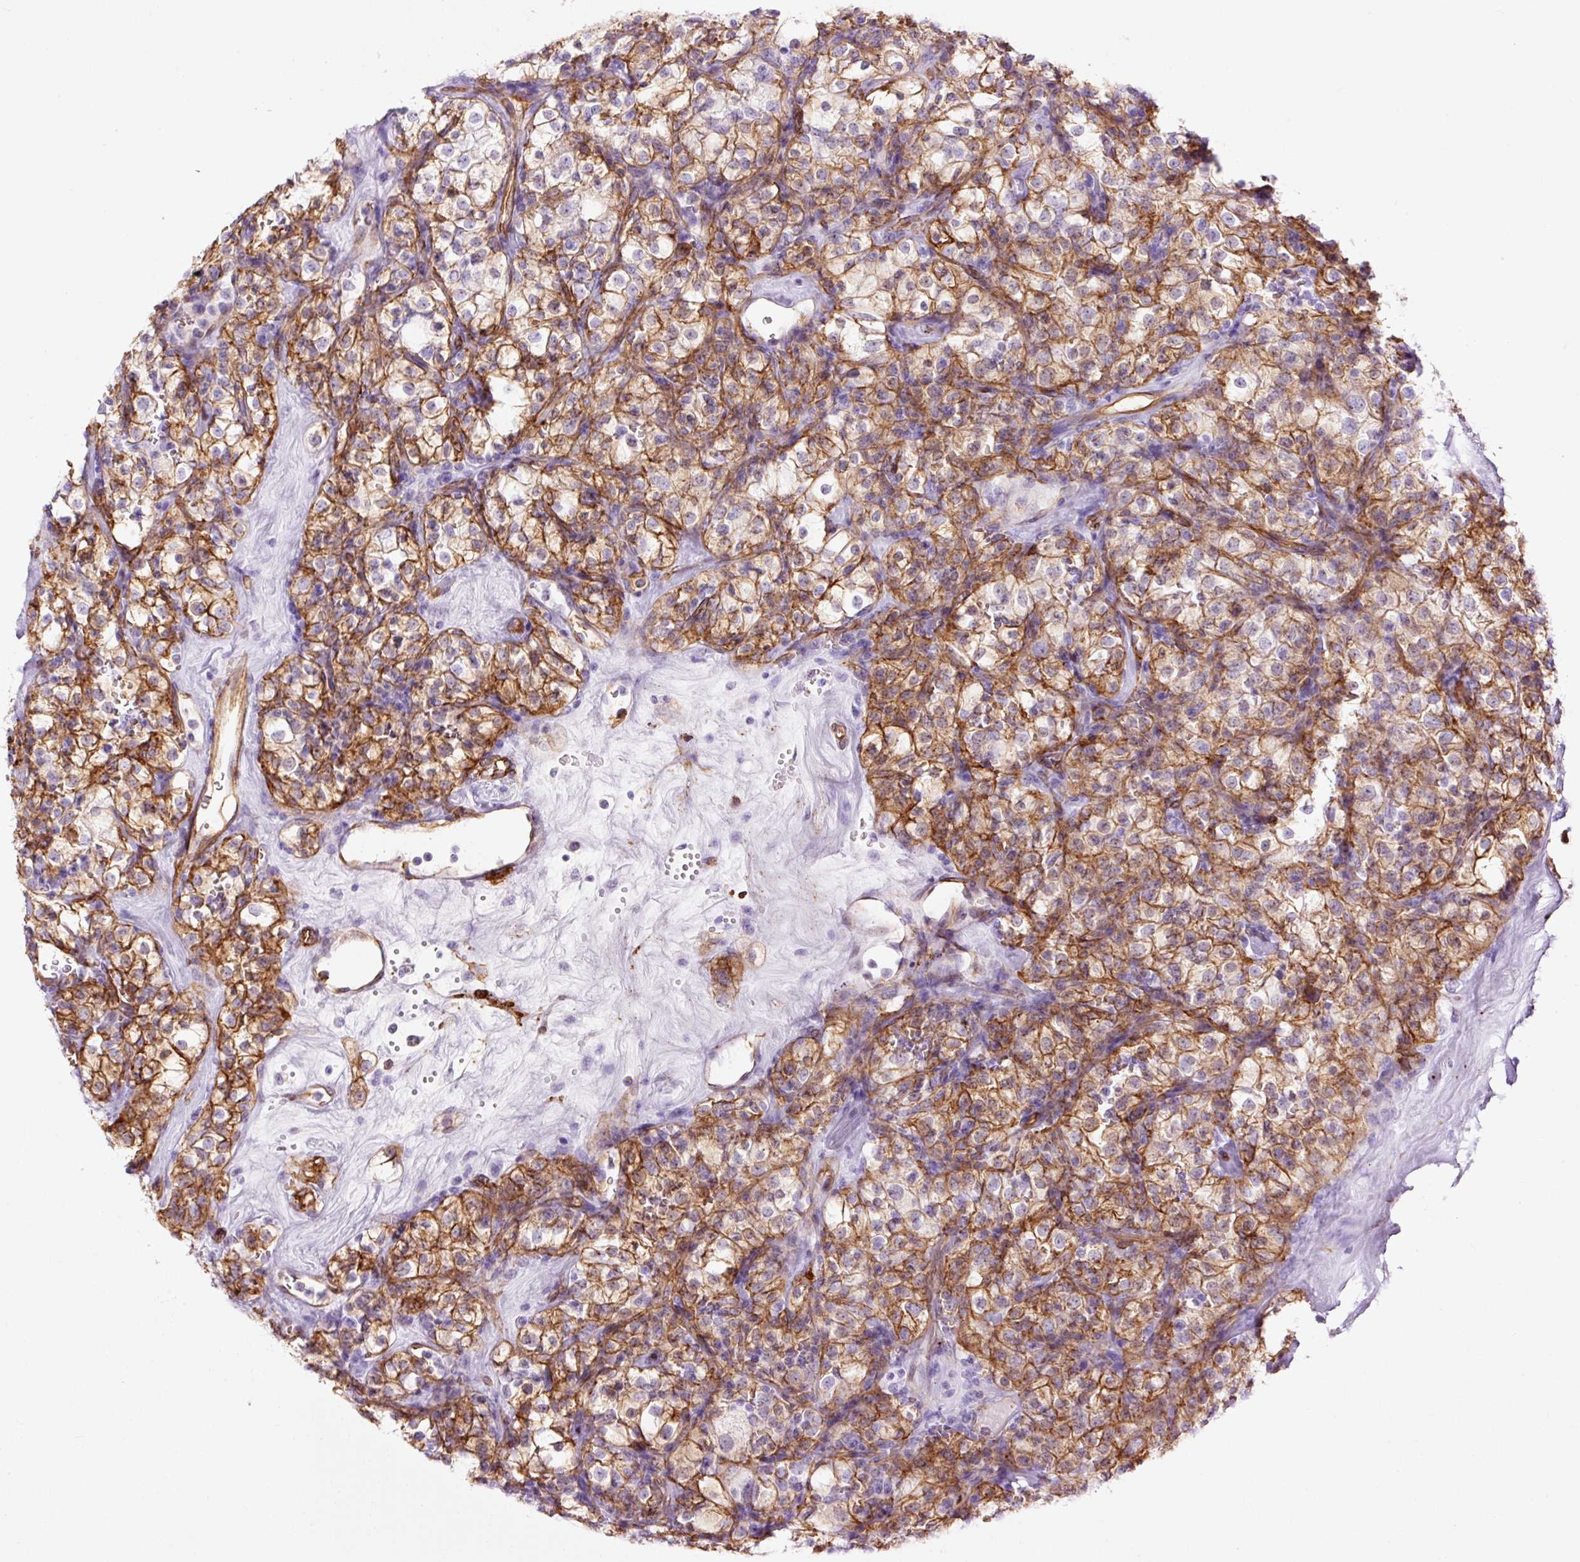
{"staining": {"intensity": "moderate", "quantity": "25%-75%", "location": "cytoplasmic/membranous"}, "tissue": "renal cancer", "cell_type": "Tumor cells", "image_type": "cancer", "snomed": [{"axis": "morphology", "description": "Adenocarcinoma, NOS"}, {"axis": "topography", "description": "Kidney"}], "caption": "An IHC micrograph of tumor tissue is shown. Protein staining in brown labels moderate cytoplasmic/membranous positivity in renal adenocarcinoma within tumor cells. (DAB = brown stain, brightfield microscopy at high magnification).", "gene": "CAV1", "patient": {"sex": "female", "age": 74}}